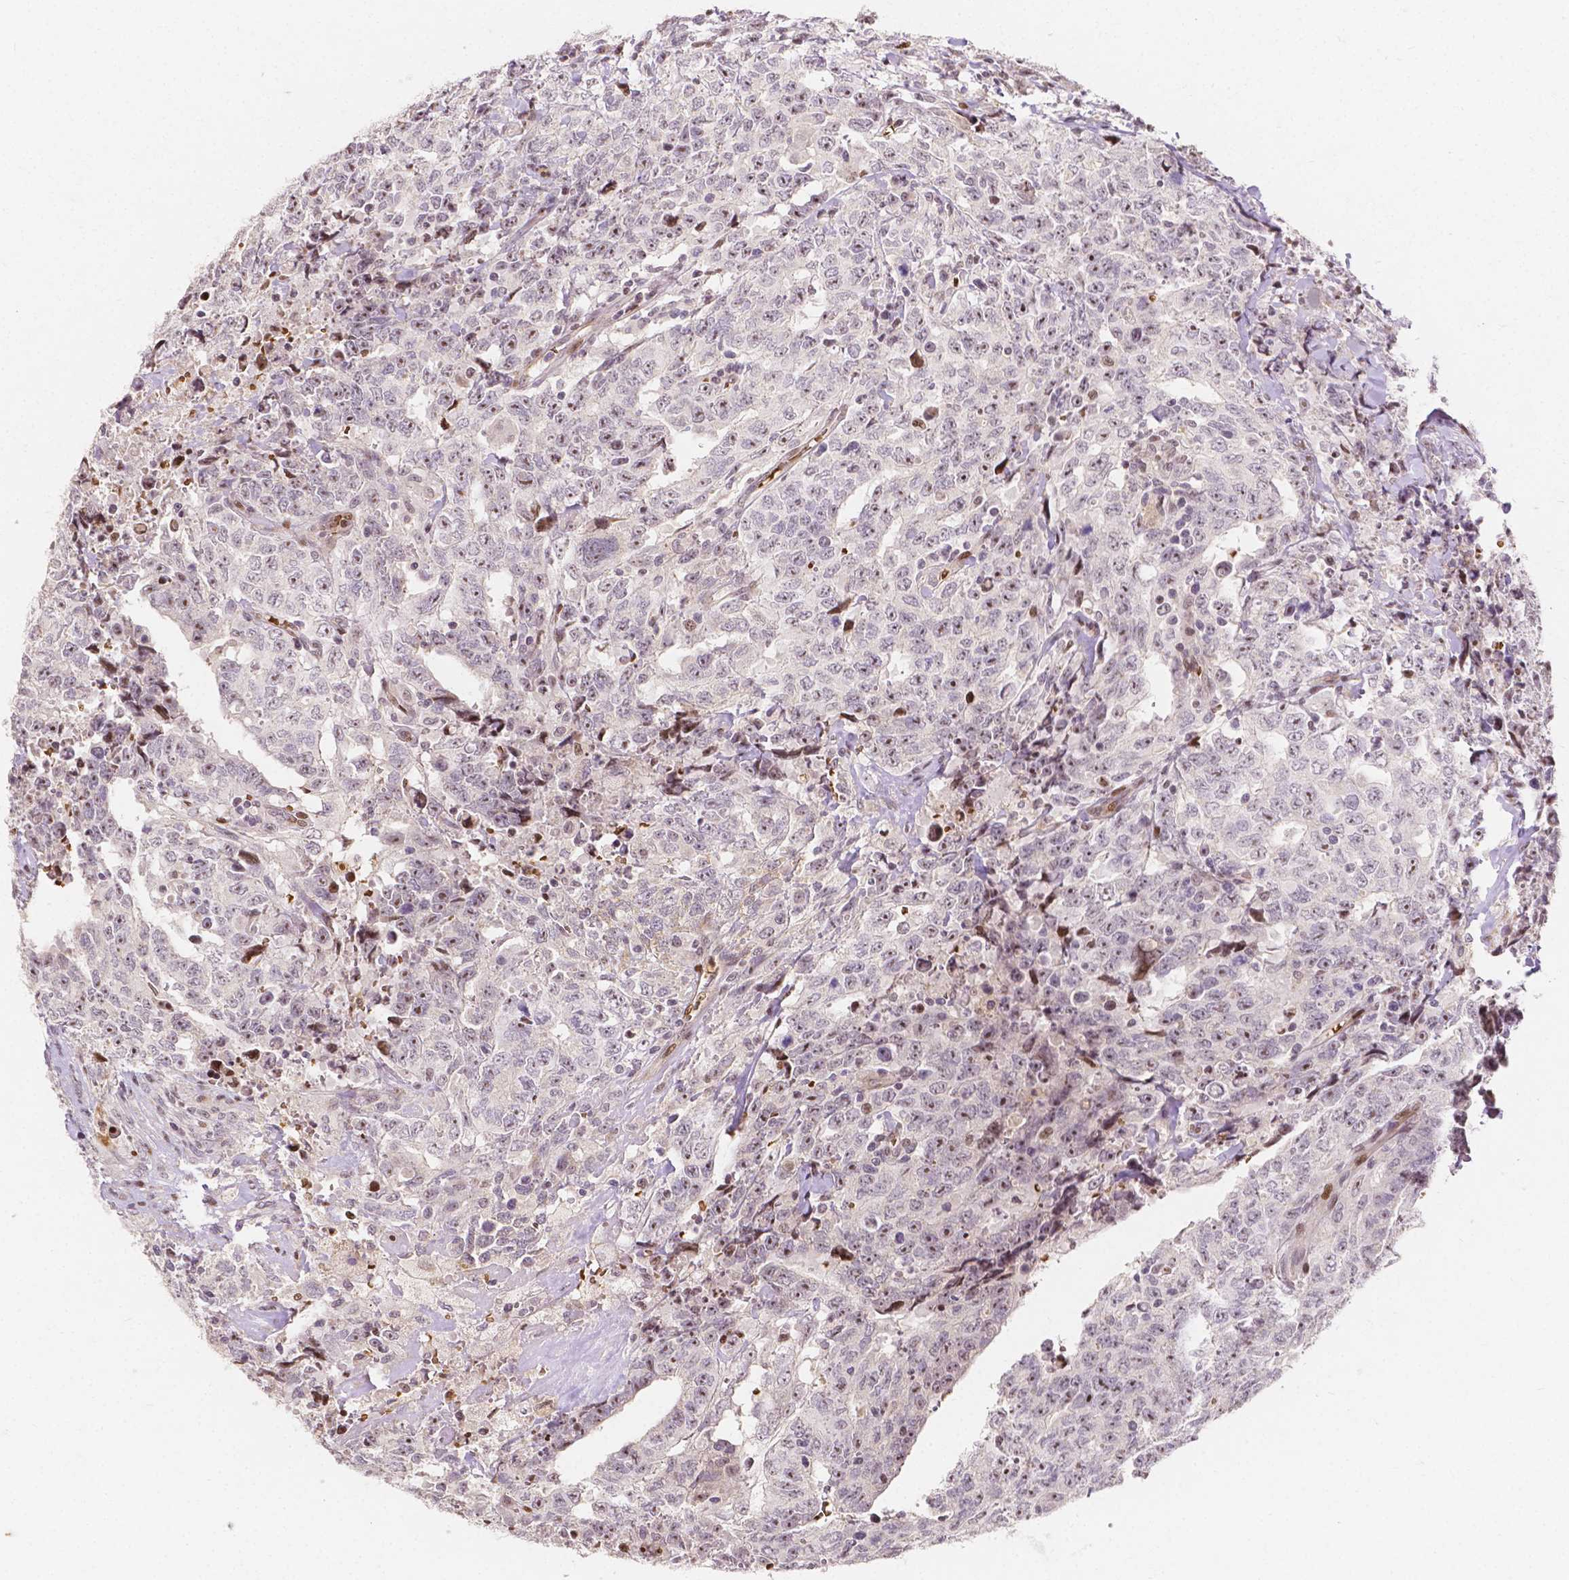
{"staining": {"intensity": "negative", "quantity": "none", "location": "none"}, "tissue": "testis cancer", "cell_type": "Tumor cells", "image_type": "cancer", "snomed": [{"axis": "morphology", "description": "Carcinoma, Embryonal, NOS"}, {"axis": "topography", "description": "Testis"}], "caption": "Immunohistochemistry micrograph of human testis embryonal carcinoma stained for a protein (brown), which demonstrates no positivity in tumor cells. The staining was performed using DAB to visualize the protein expression in brown, while the nuclei were stained in blue with hematoxylin (Magnification: 20x).", "gene": "PTPN18", "patient": {"sex": "male", "age": 24}}